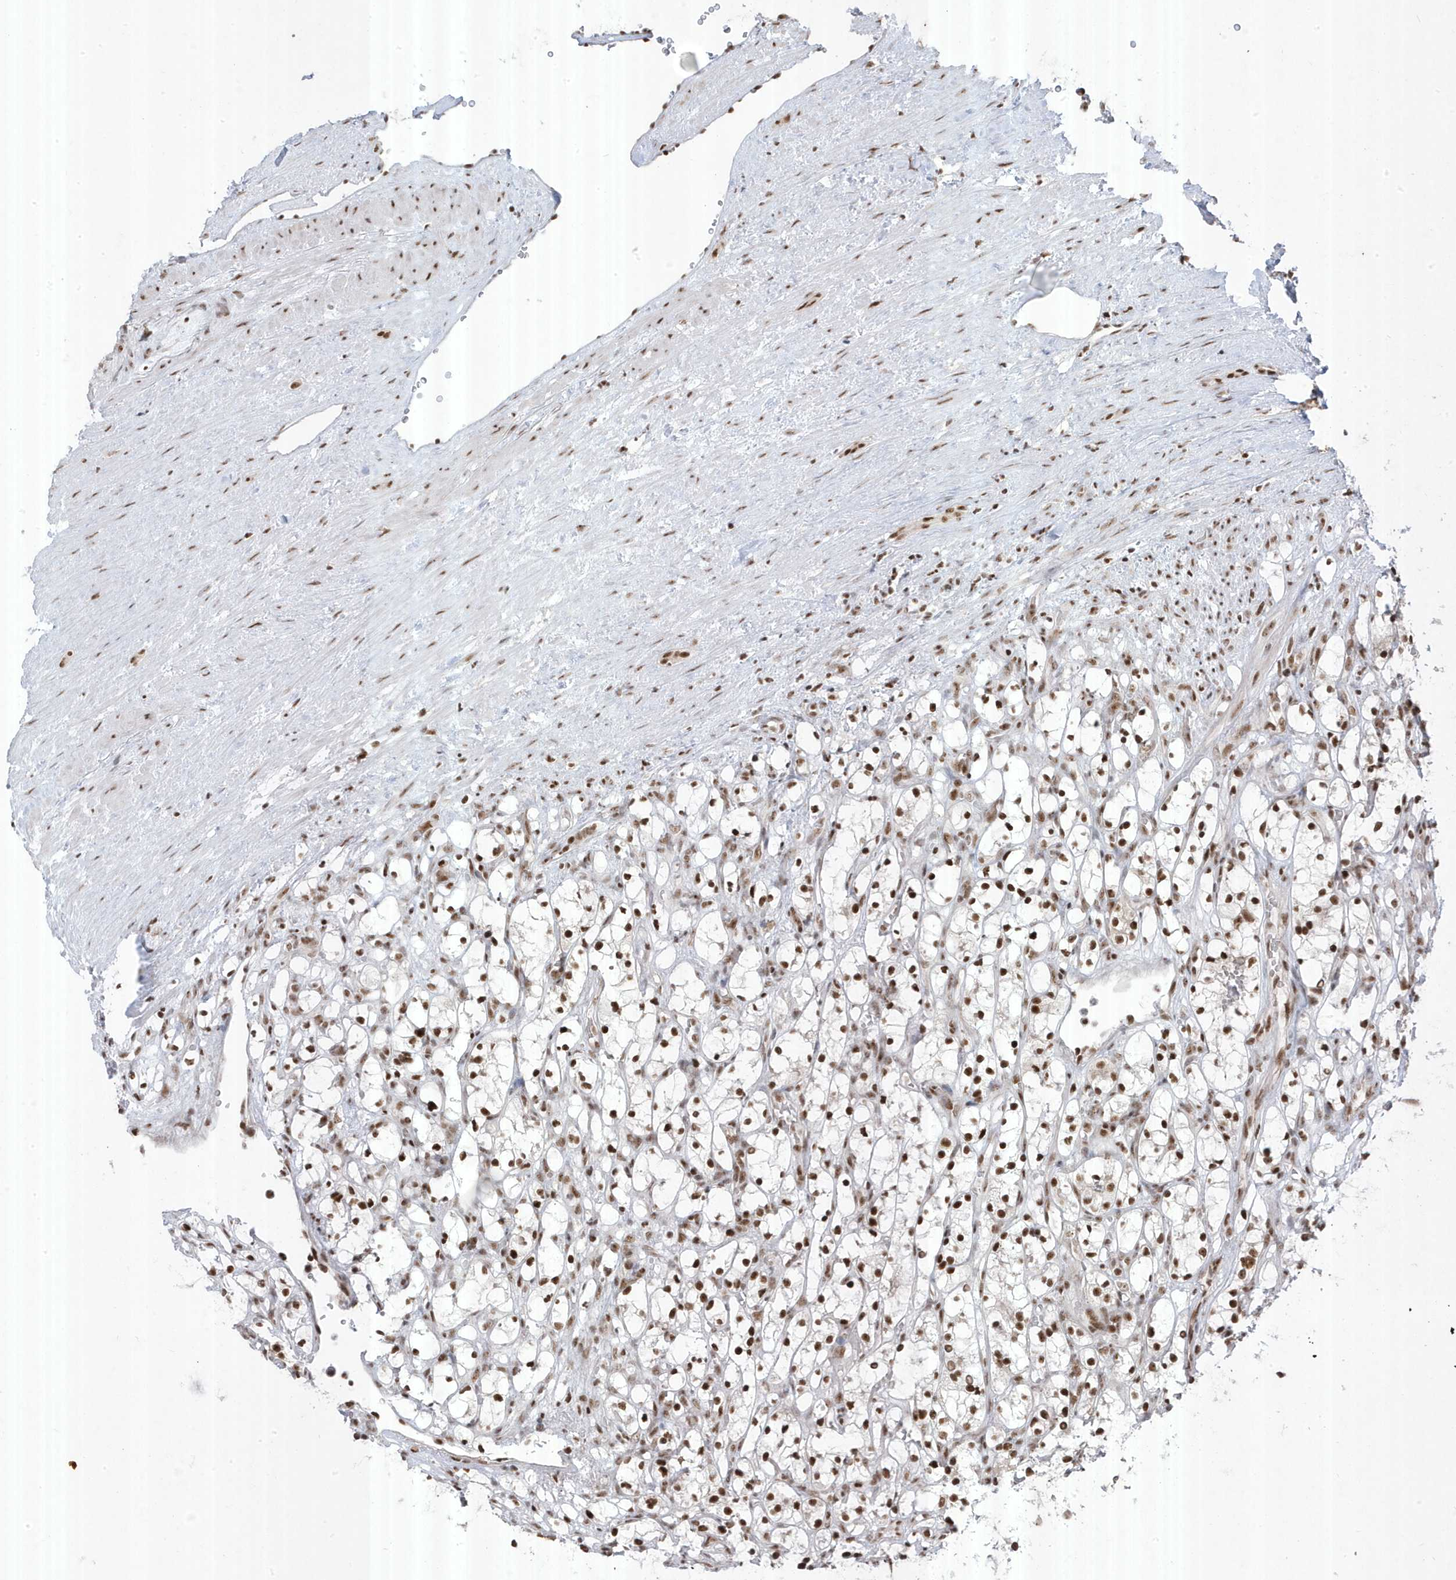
{"staining": {"intensity": "strong", "quantity": ">75%", "location": "nuclear"}, "tissue": "renal cancer", "cell_type": "Tumor cells", "image_type": "cancer", "snomed": [{"axis": "morphology", "description": "Adenocarcinoma, NOS"}, {"axis": "topography", "description": "Kidney"}], "caption": "About >75% of tumor cells in renal cancer (adenocarcinoma) reveal strong nuclear protein staining as visualized by brown immunohistochemical staining.", "gene": "MTREX", "patient": {"sex": "female", "age": 69}}